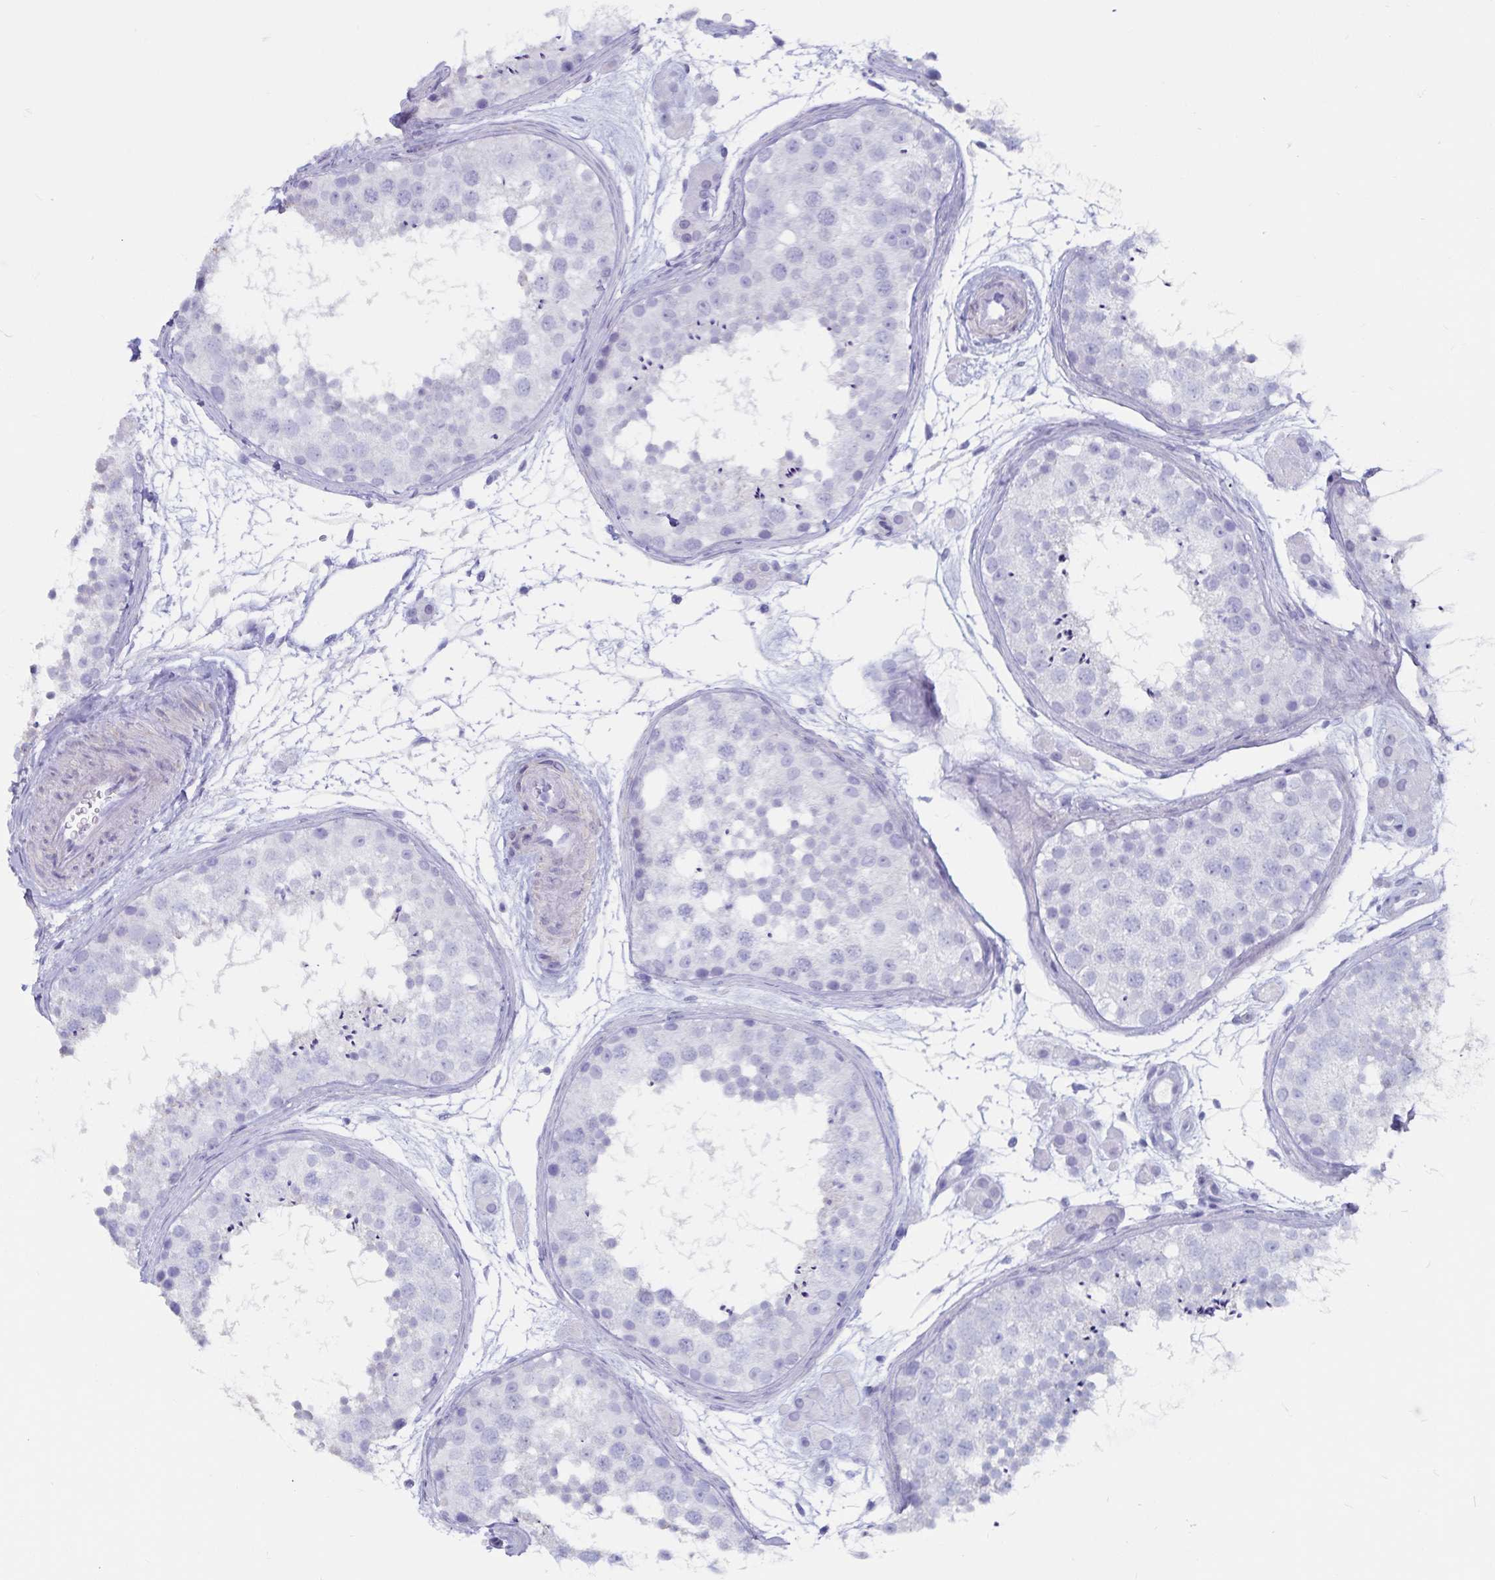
{"staining": {"intensity": "negative", "quantity": "none", "location": "none"}, "tissue": "testis", "cell_type": "Cells in seminiferous ducts", "image_type": "normal", "snomed": [{"axis": "morphology", "description": "Normal tissue, NOS"}, {"axis": "topography", "description": "Testis"}], "caption": "Testis stained for a protein using immunohistochemistry (IHC) exhibits no positivity cells in seminiferous ducts.", "gene": "GPR137", "patient": {"sex": "male", "age": 41}}